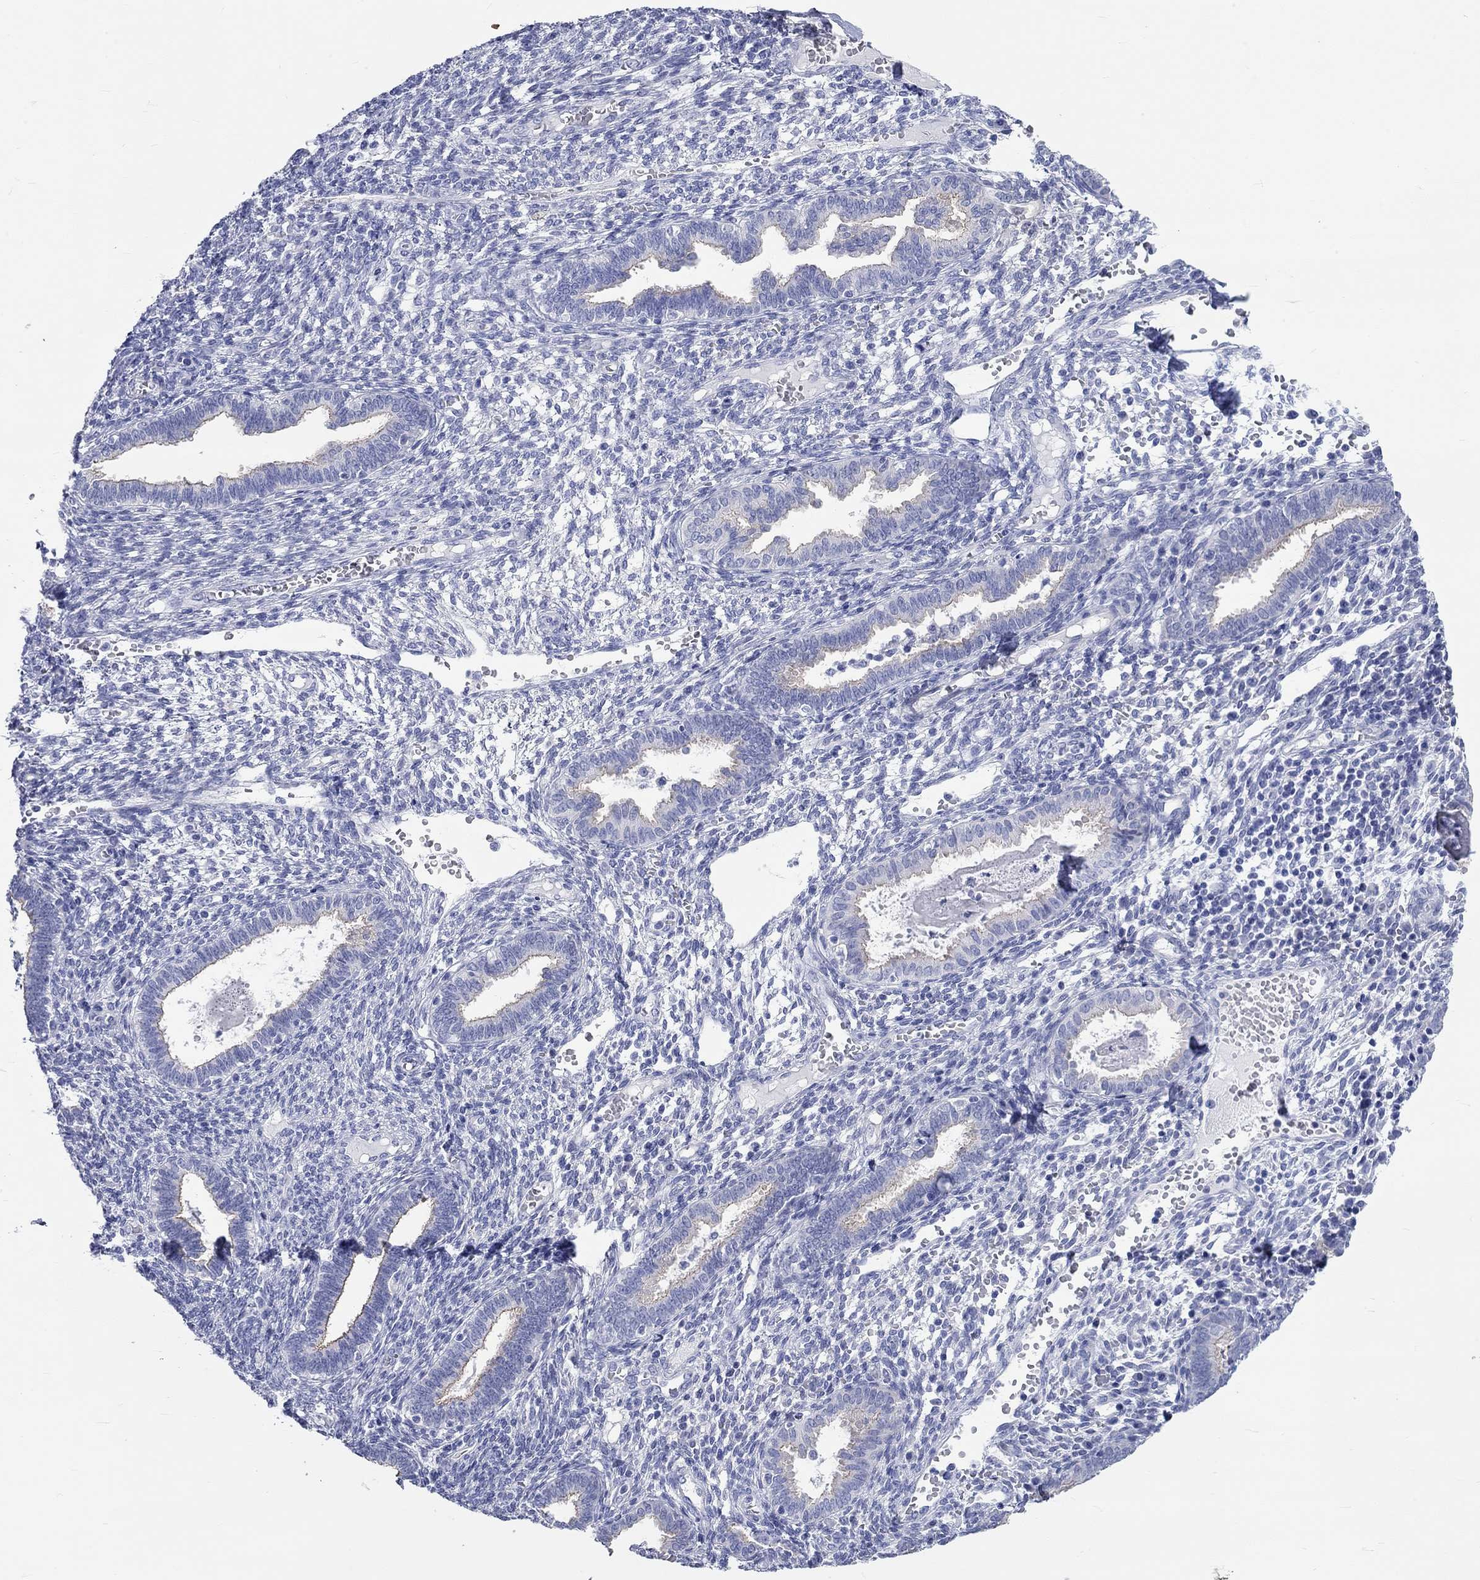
{"staining": {"intensity": "negative", "quantity": "none", "location": "none"}, "tissue": "endometrium", "cell_type": "Cells in endometrial stroma", "image_type": "normal", "snomed": [{"axis": "morphology", "description": "Normal tissue, NOS"}, {"axis": "topography", "description": "Endometrium"}], "caption": "Immunohistochemical staining of benign endometrium exhibits no significant positivity in cells in endometrial stroma. (DAB immunohistochemistry (IHC) with hematoxylin counter stain).", "gene": "SPATA9", "patient": {"sex": "female", "age": 42}}